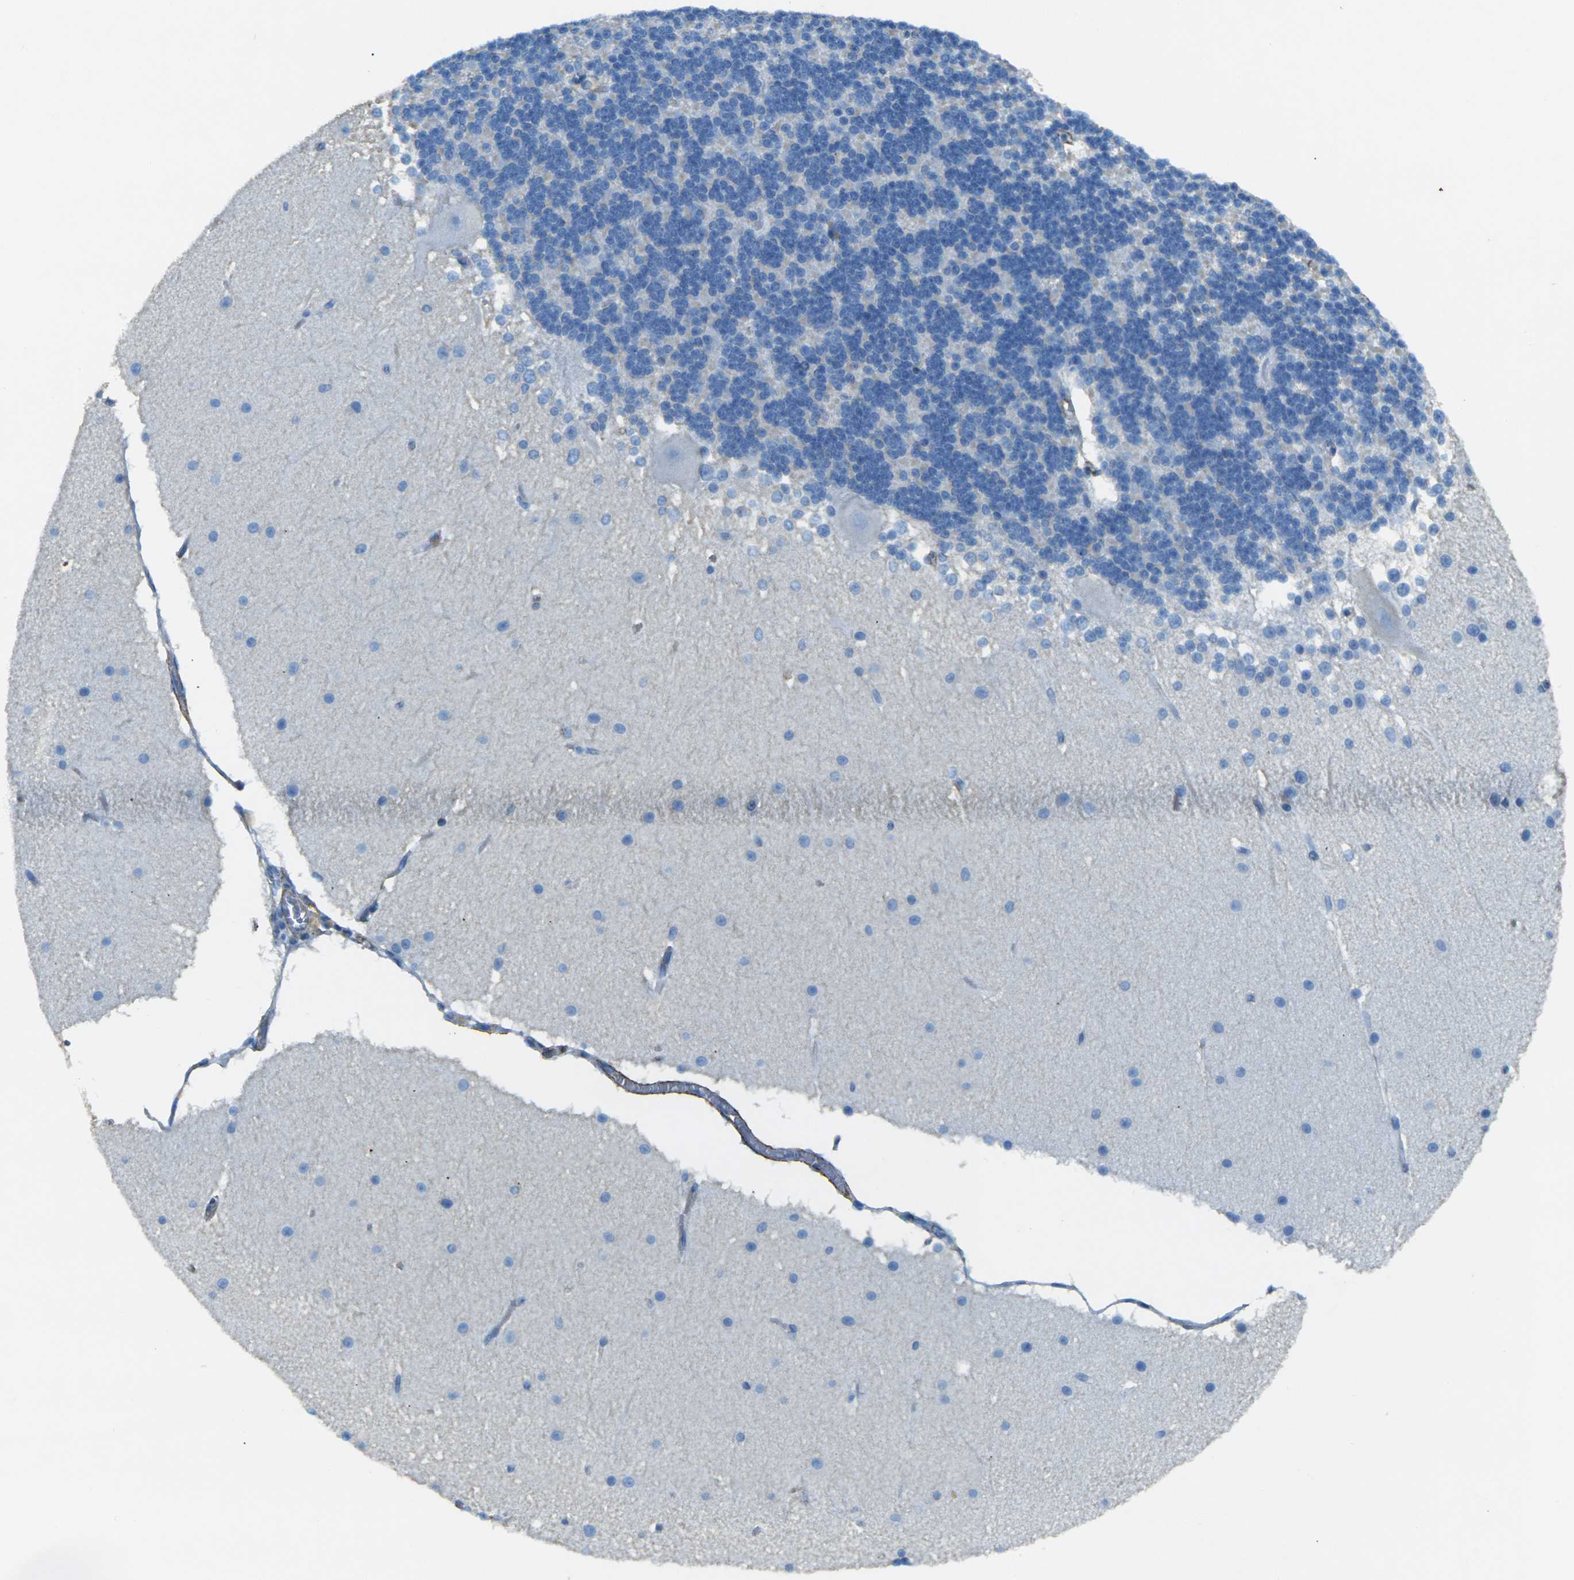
{"staining": {"intensity": "moderate", "quantity": "<25%", "location": "cytoplasmic/membranous"}, "tissue": "cerebellum", "cell_type": "Cells in granular layer", "image_type": "normal", "snomed": [{"axis": "morphology", "description": "Normal tissue, NOS"}, {"axis": "topography", "description": "Cerebellum"}], "caption": "IHC photomicrograph of unremarkable human cerebellum stained for a protein (brown), which demonstrates low levels of moderate cytoplasmic/membranous staining in about <25% of cells in granular layer.", "gene": "EPHA7", "patient": {"sex": "female", "age": 19}}